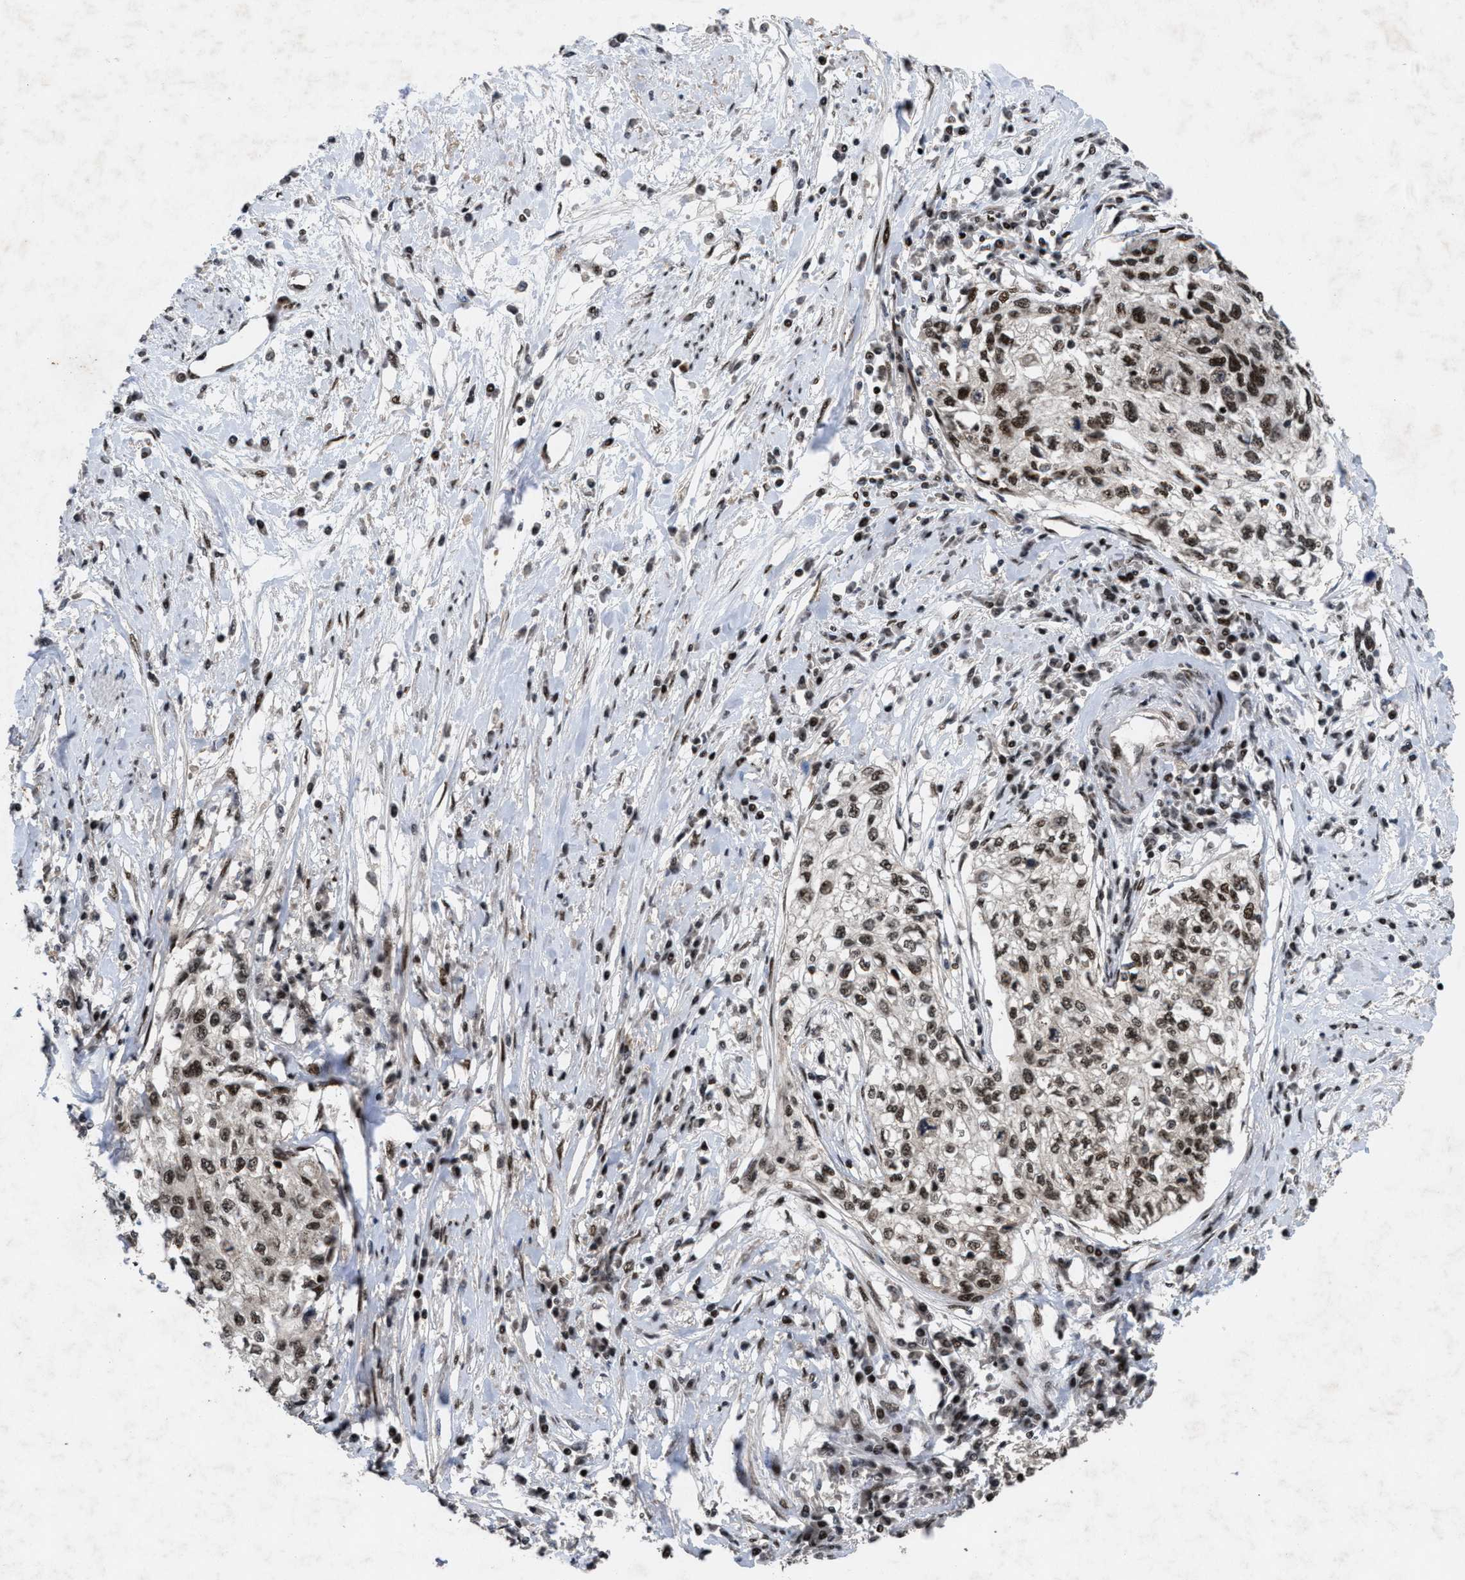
{"staining": {"intensity": "weak", "quantity": ">75%", "location": "nuclear"}, "tissue": "cervical cancer", "cell_type": "Tumor cells", "image_type": "cancer", "snomed": [{"axis": "morphology", "description": "Squamous cell carcinoma, NOS"}, {"axis": "topography", "description": "Cervix"}], "caption": "This is a micrograph of IHC staining of squamous cell carcinoma (cervical), which shows weak expression in the nuclear of tumor cells.", "gene": "WIZ", "patient": {"sex": "female", "age": 57}}